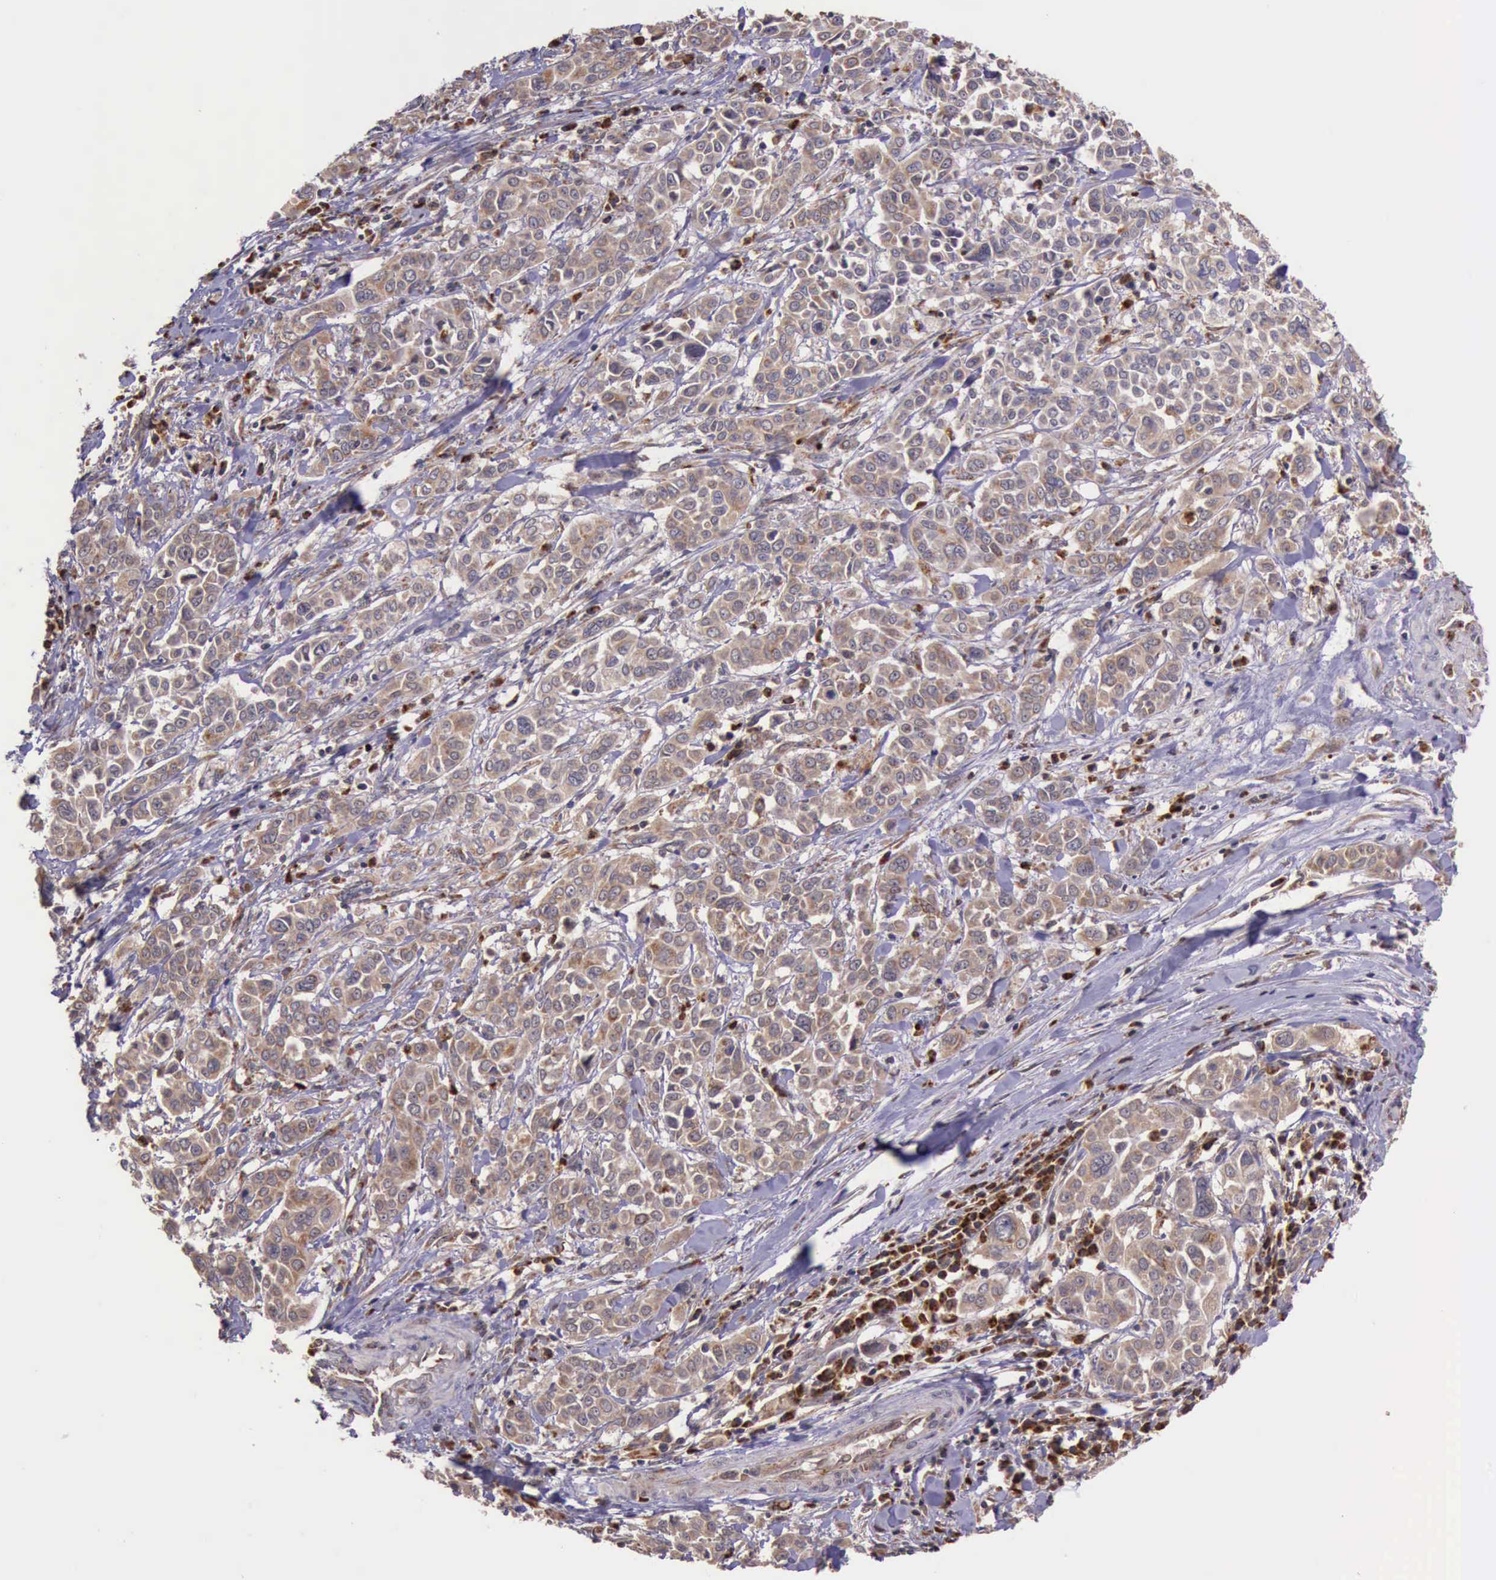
{"staining": {"intensity": "moderate", "quantity": ">75%", "location": "cytoplasmic/membranous"}, "tissue": "pancreatic cancer", "cell_type": "Tumor cells", "image_type": "cancer", "snomed": [{"axis": "morphology", "description": "Adenocarcinoma, NOS"}, {"axis": "topography", "description": "Pancreas"}], "caption": "Pancreatic cancer (adenocarcinoma) was stained to show a protein in brown. There is medium levels of moderate cytoplasmic/membranous positivity in approximately >75% of tumor cells. (Brightfield microscopy of DAB IHC at high magnification).", "gene": "ARMCX3", "patient": {"sex": "female", "age": 52}}